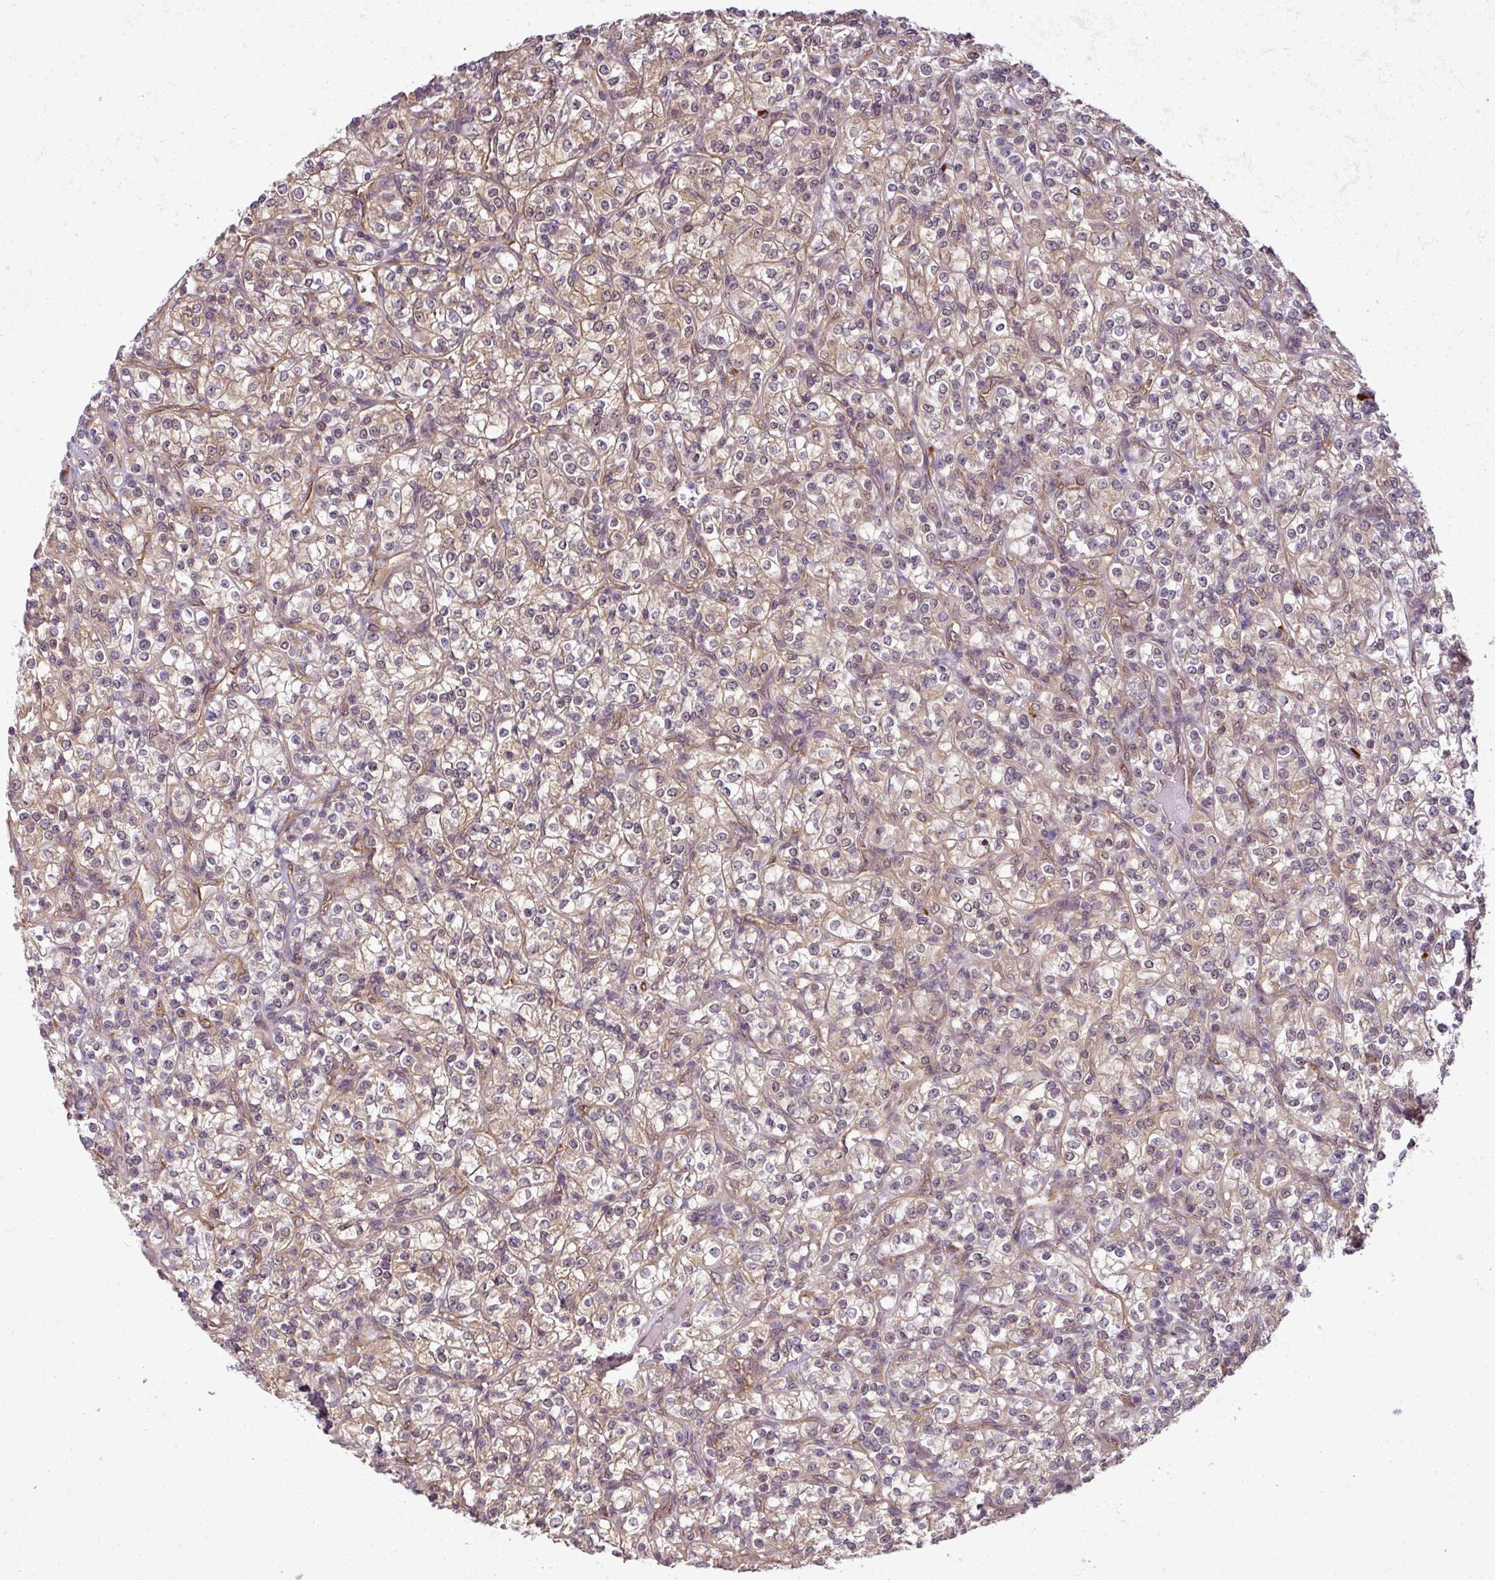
{"staining": {"intensity": "weak", "quantity": ">75%", "location": "cytoplasmic/membranous,nuclear"}, "tissue": "renal cancer", "cell_type": "Tumor cells", "image_type": "cancer", "snomed": [{"axis": "morphology", "description": "Adenocarcinoma, NOS"}, {"axis": "topography", "description": "Kidney"}], "caption": "Tumor cells show low levels of weak cytoplasmic/membranous and nuclear expression in approximately >75% of cells in human renal cancer (adenocarcinoma).", "gene": "RBM4B", "patient": {"sex": "male", "age": 77}}